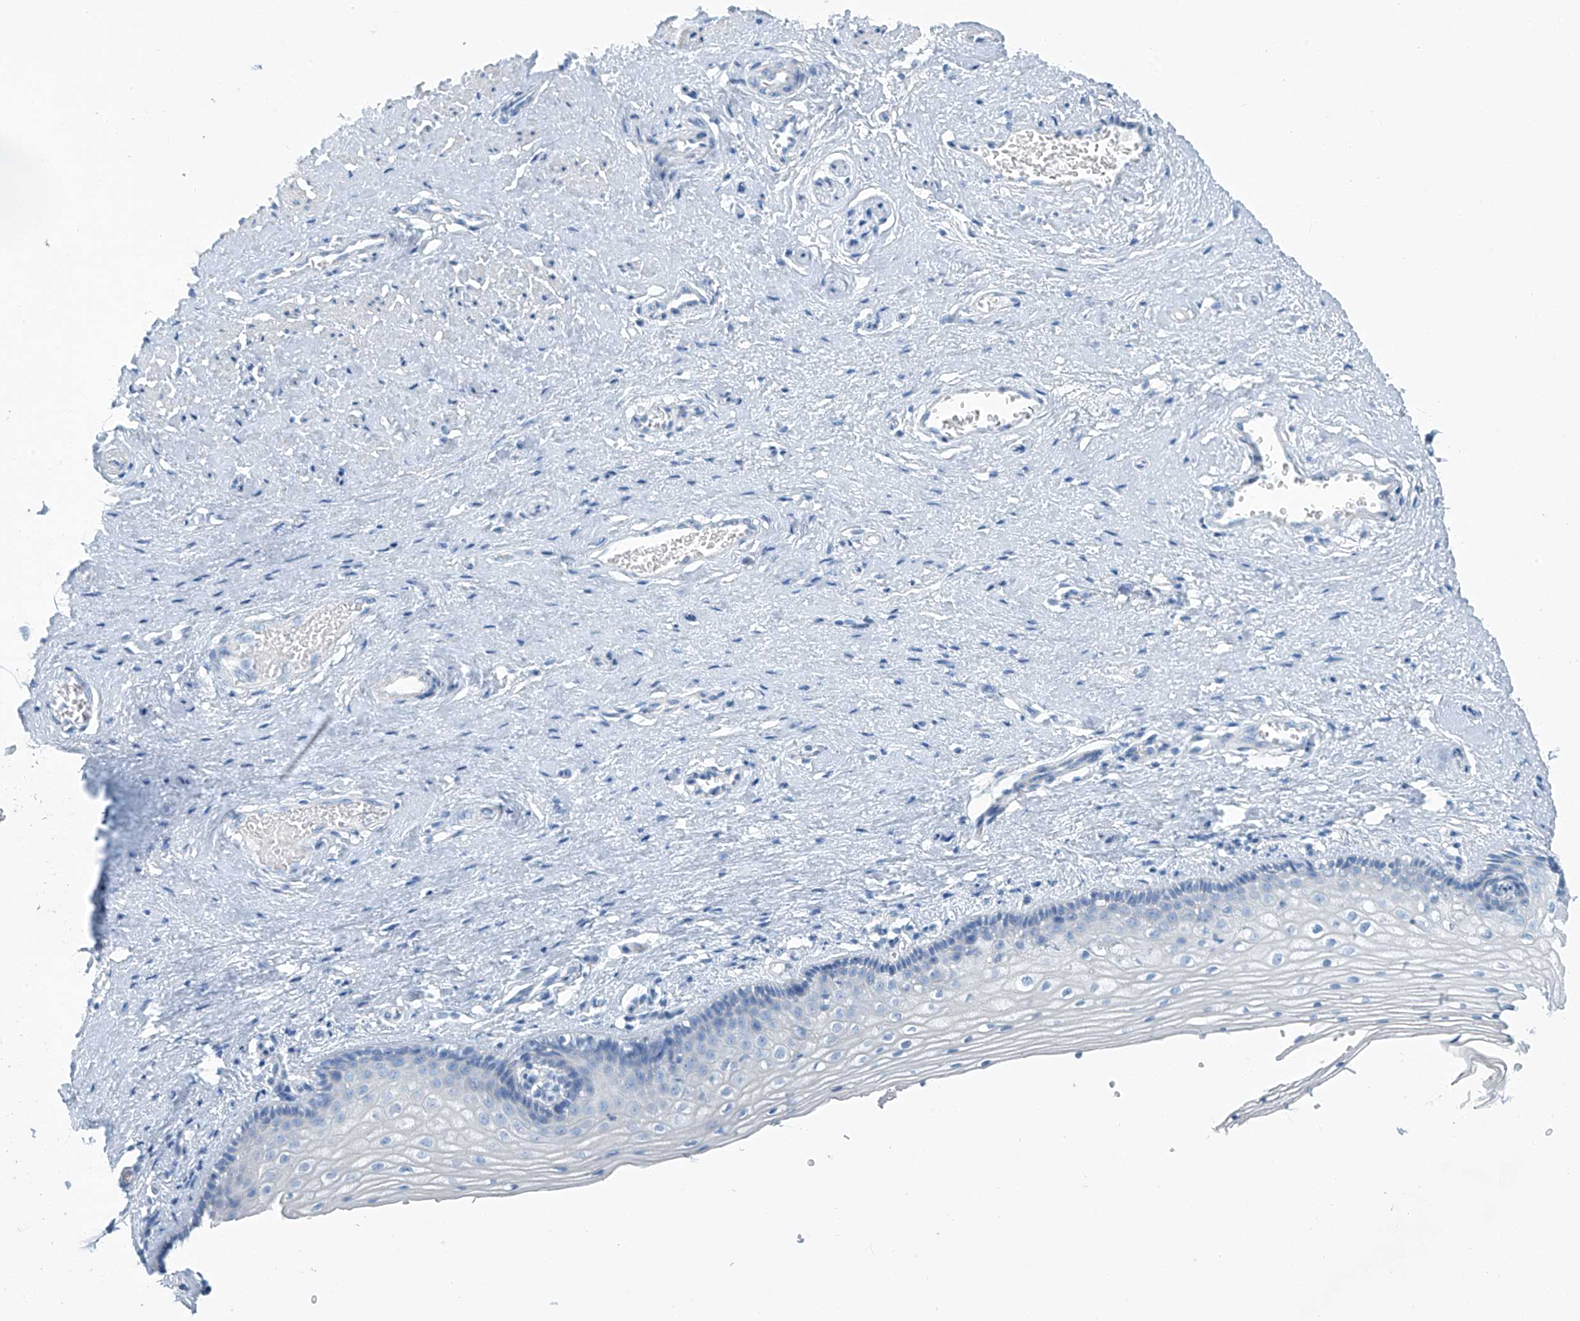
{"staining": {"intensity": "negative", "quantity": "none", "location": "none"}, "tissue": "vagina", "cell_type": "Squamous epithelial cells", "image_type": "normal", "snomed": [{"axis": "morphology", "description": "Normal tissue, NOS"}, {"axis": "topography", "description": "Vagina"}], "caption": "Image shows no significant protein positivity in squamous epithelial cells of normal vagina. (Brightfield microscopy of DAB immunohistochemistry (IHC) at high magnification).", "gene": "C1orf87", "patient": {"sex": "female", "age": 46}}